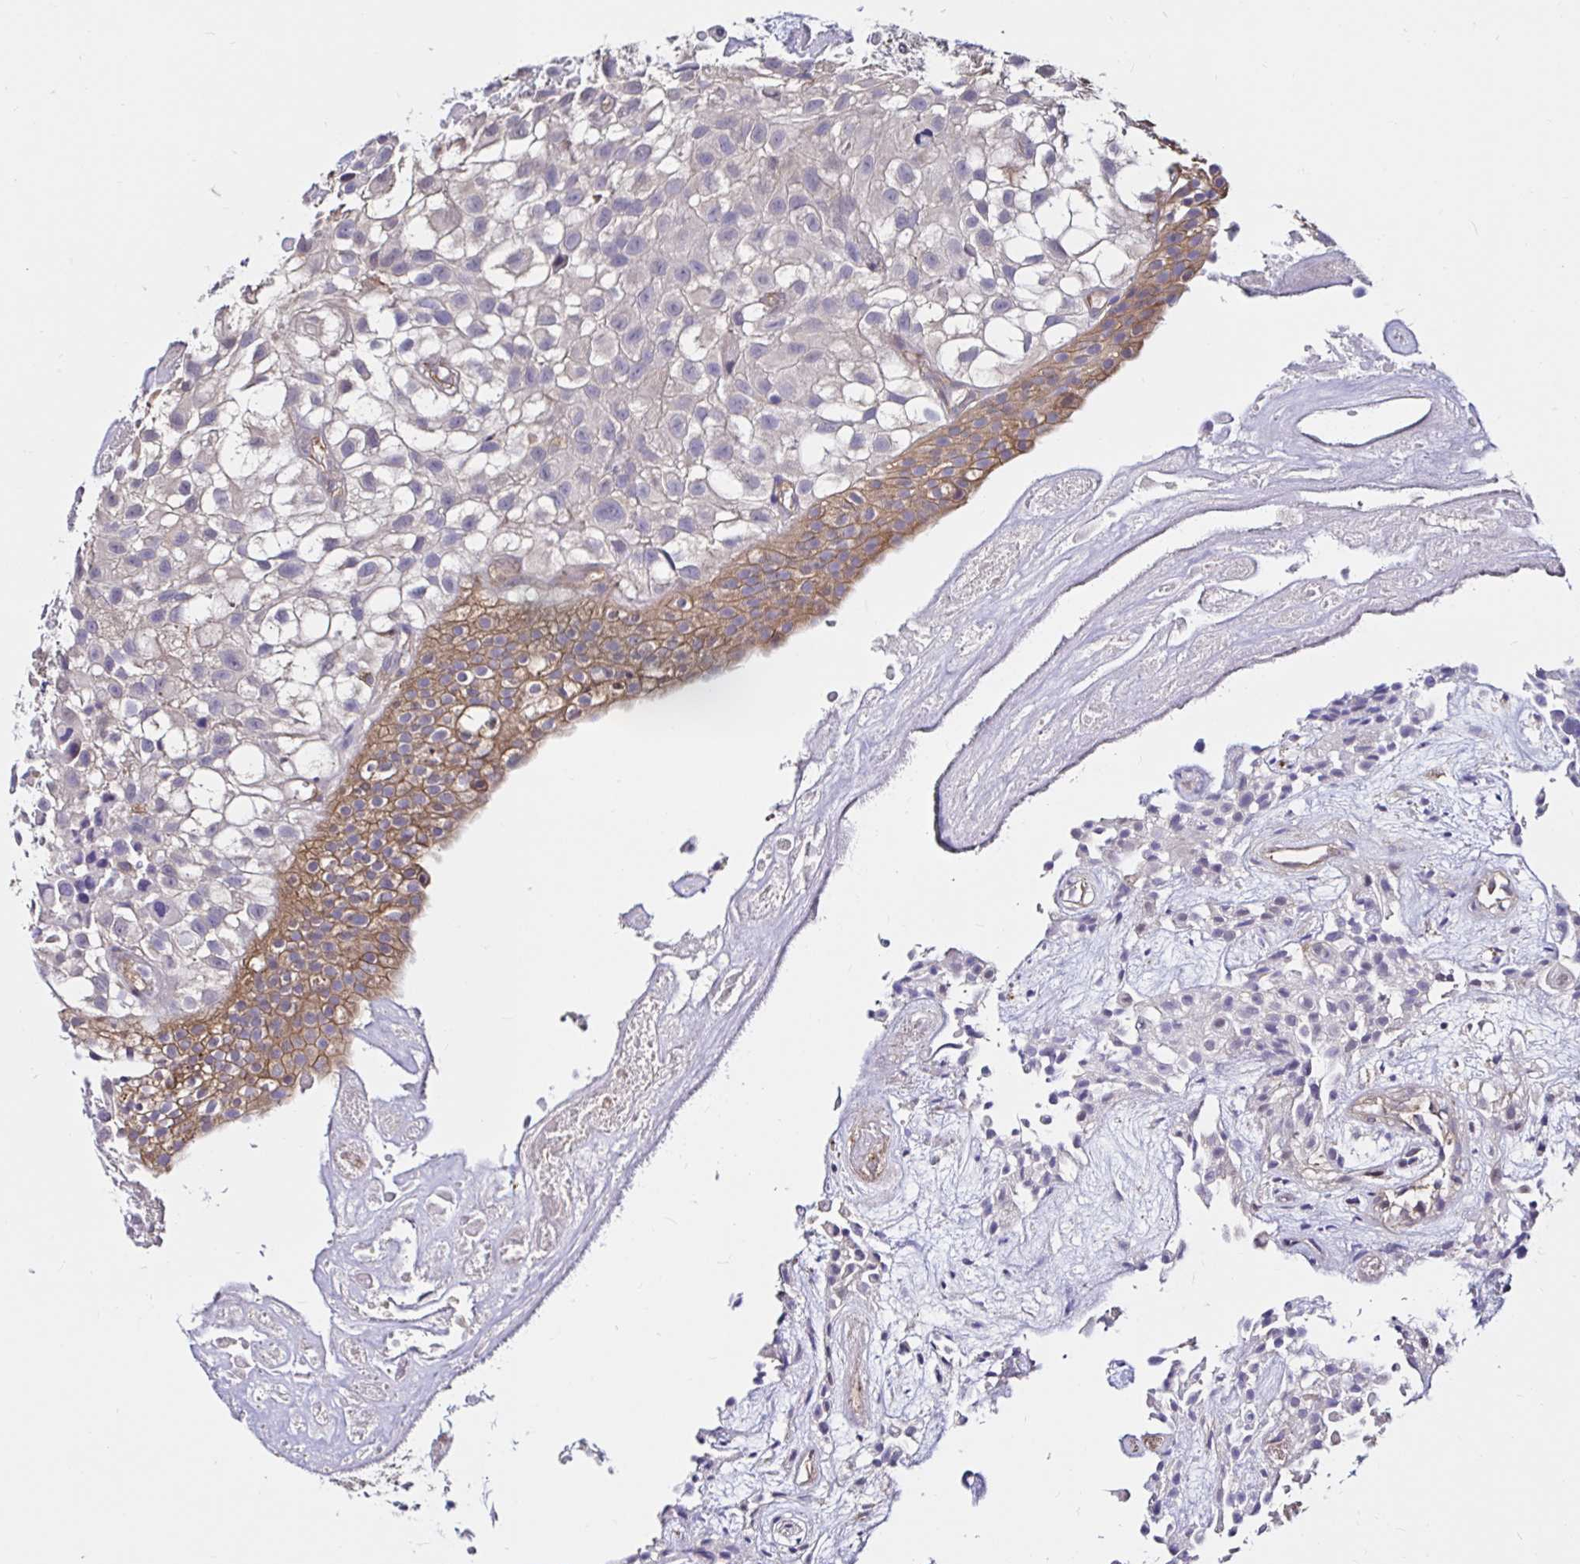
{"staining": {"intensity": "negative", "quantity": "none", "location": "none"}, "tissue": "urothelial cancer", "cell_type": "Tumor cells", "image_type": "cancer", "snomed": [{"axis": "morphology", "description": "Urothelial carcinoma, High grade"}, {"axis": "topography", "description": "Urinary bladder"}], "caption": "High power microscopy image of an immunohistochemistry micrograph of urothelial cancer, revealing no significant positivity in tumor cells.", "gene": "RSRP1", "patient": {"sex": "male", "age": 56}}